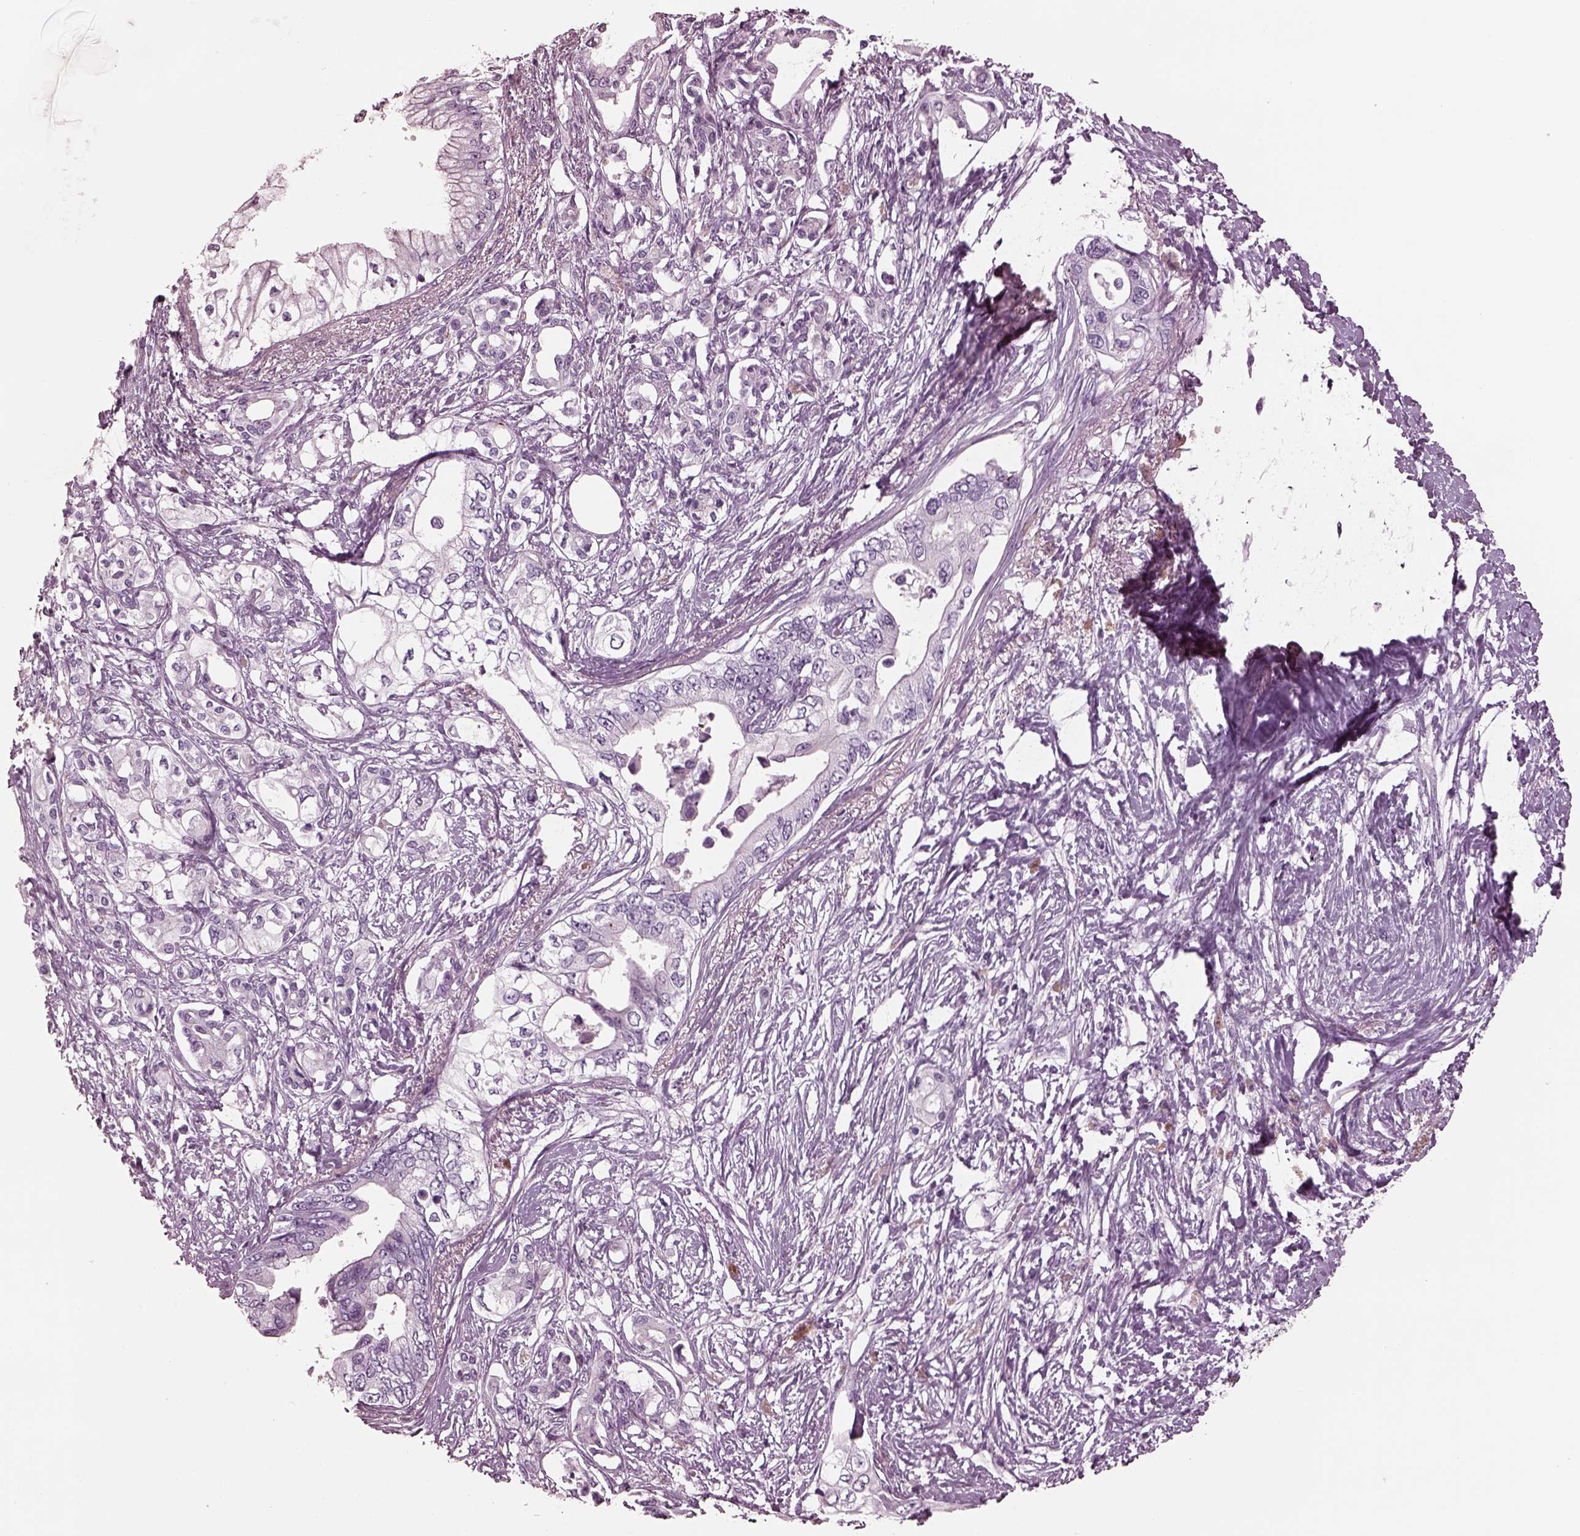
{"staining": {"intensity": "negative", "quantity": "none", "location": "none"}, "tissue": "pancreatic cancer", "cell_type": "Tumor cells", "image_type": "cancer", "snomed": [{"axis": "morphology", "description": "Adenocarcinoma, NOS"}, {"axis": "topography", "description": "Pancreas"}], "caption": "Immunohistochemical staining of human pancreatic adenocarcinoma exhibits no significant positivity in tumor cells. (DAB (3,3'-diaminobenzidine) immunohistochemistry visualized using brightfield microscopy, high magnification).", "gene": "GDF11", "patient": {"sex": "female", "age": 63}}